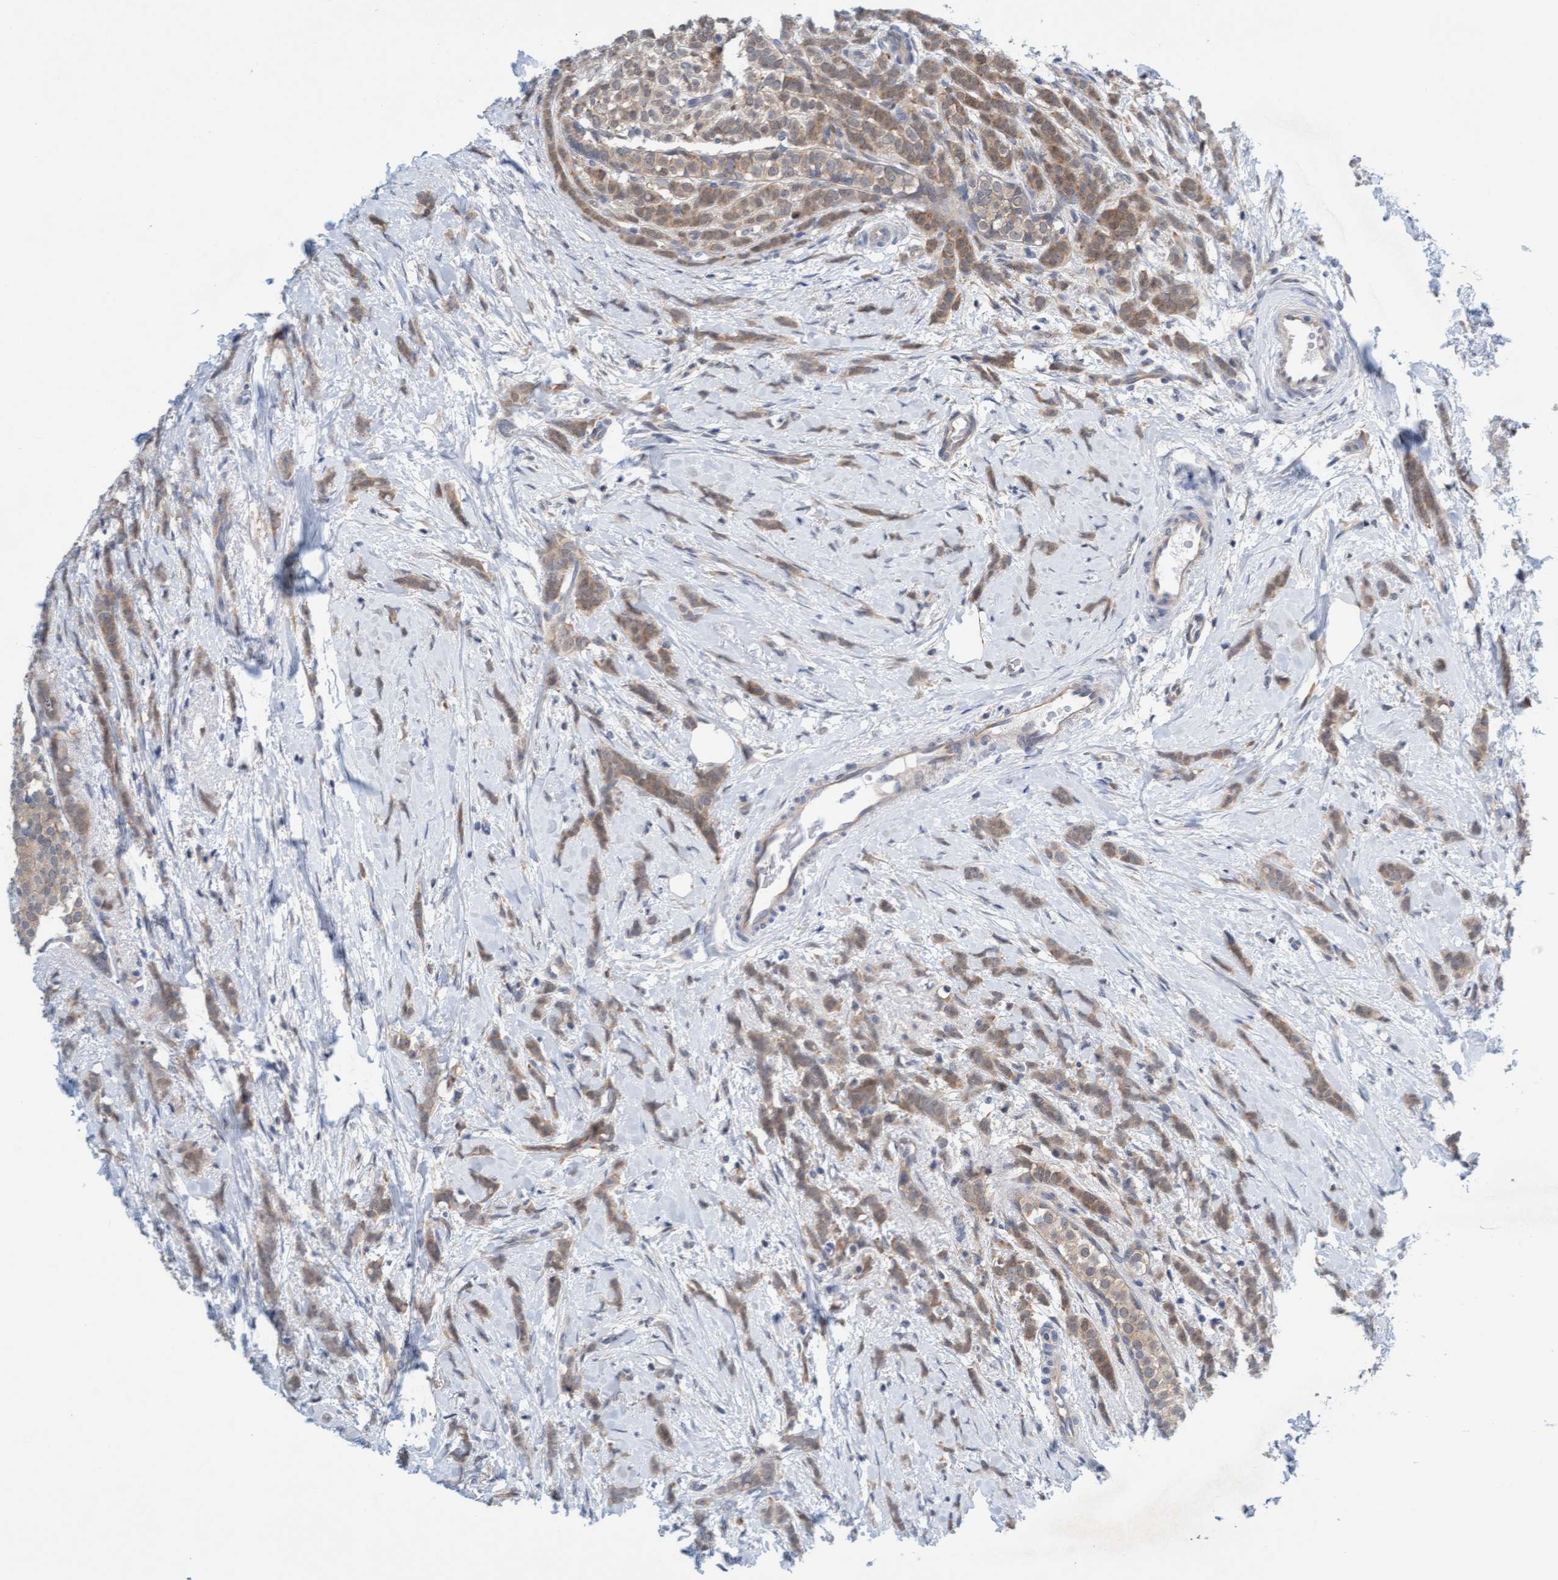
{"staining": {"intensity": "moderate", "quantity": ">75%", "location": "cytoplasmic/membranous"}, "tissue": "breast cancer", "cell_type": "Tumor cells", "image_type": "cancer", "snomed": [{"axis": "morphology", "description": "Lobular carcinoma, in situ"}, {"axis": "morphology", "description": "Lobular carcinoma"}, {"axis": "topography", "description": "Breast"}], "caption": "Breast cancer (lobular carcinoma) tissue demonstrates moderate cytoplasmic/membranous positivity in approximately >75% of tumor cells", "gene": "AMZ2", "patient": {"sex": "female", "age": 41}}